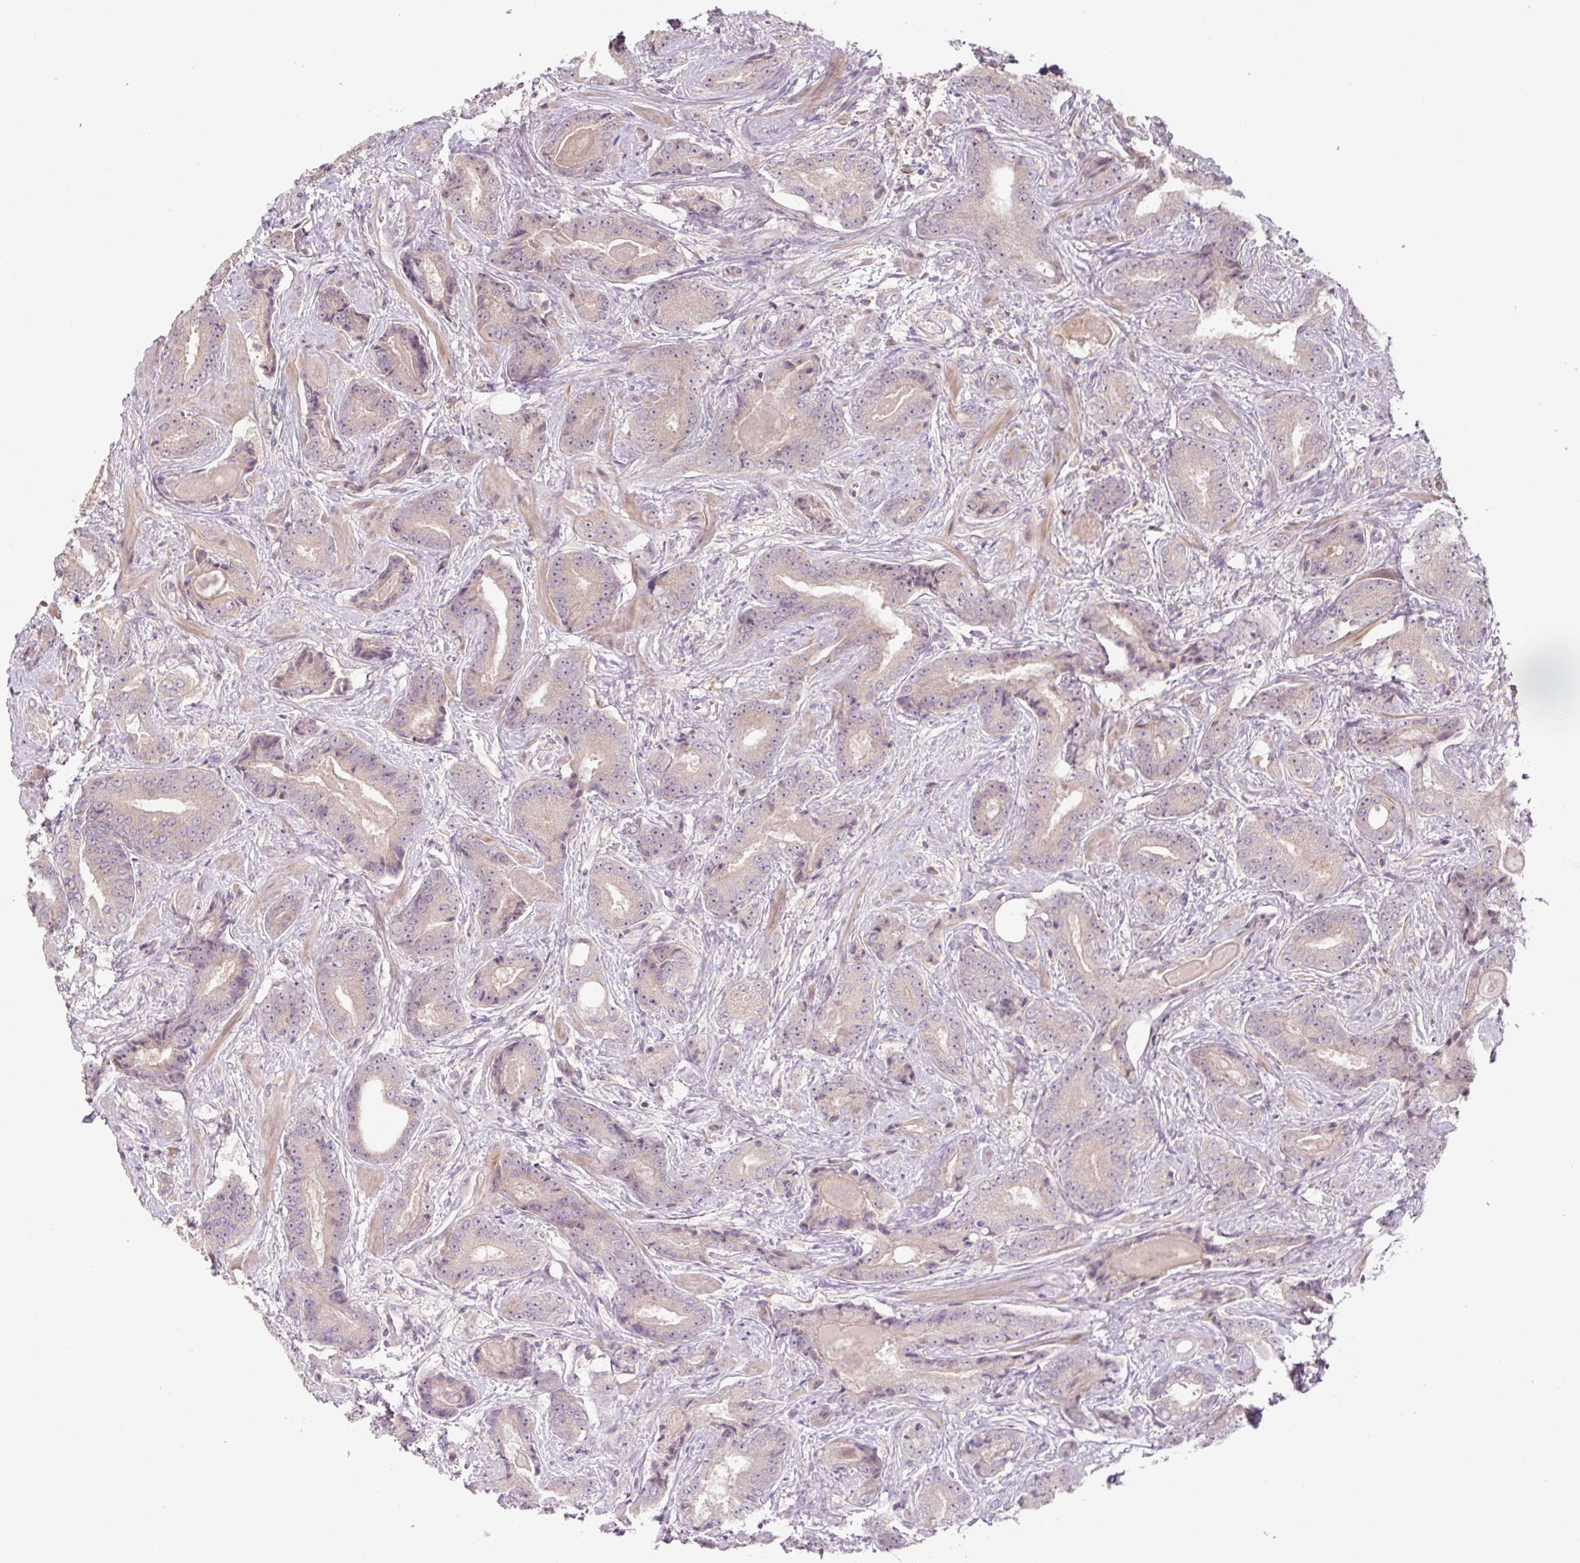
{"staining": {"intensity": "negative", "quantity": "none", "location": "none"}, "tissue": "prostate cancer", "cell_type": "Tumor cells", "image_type": "cancer", "snomed": [{"axis": "morphology", "description": "Adenocarcinoma, Low grade"}, {"axis": "topography", "description": "Prostate"}], "caption": "Protein analysis of low-grade adenocarcinoma (prostate) shows no significant positivity in tumor cells. Nuclei are stained in blue.", "gene": "C2orf73", "patient": {"sex": "male", "age": 62}}